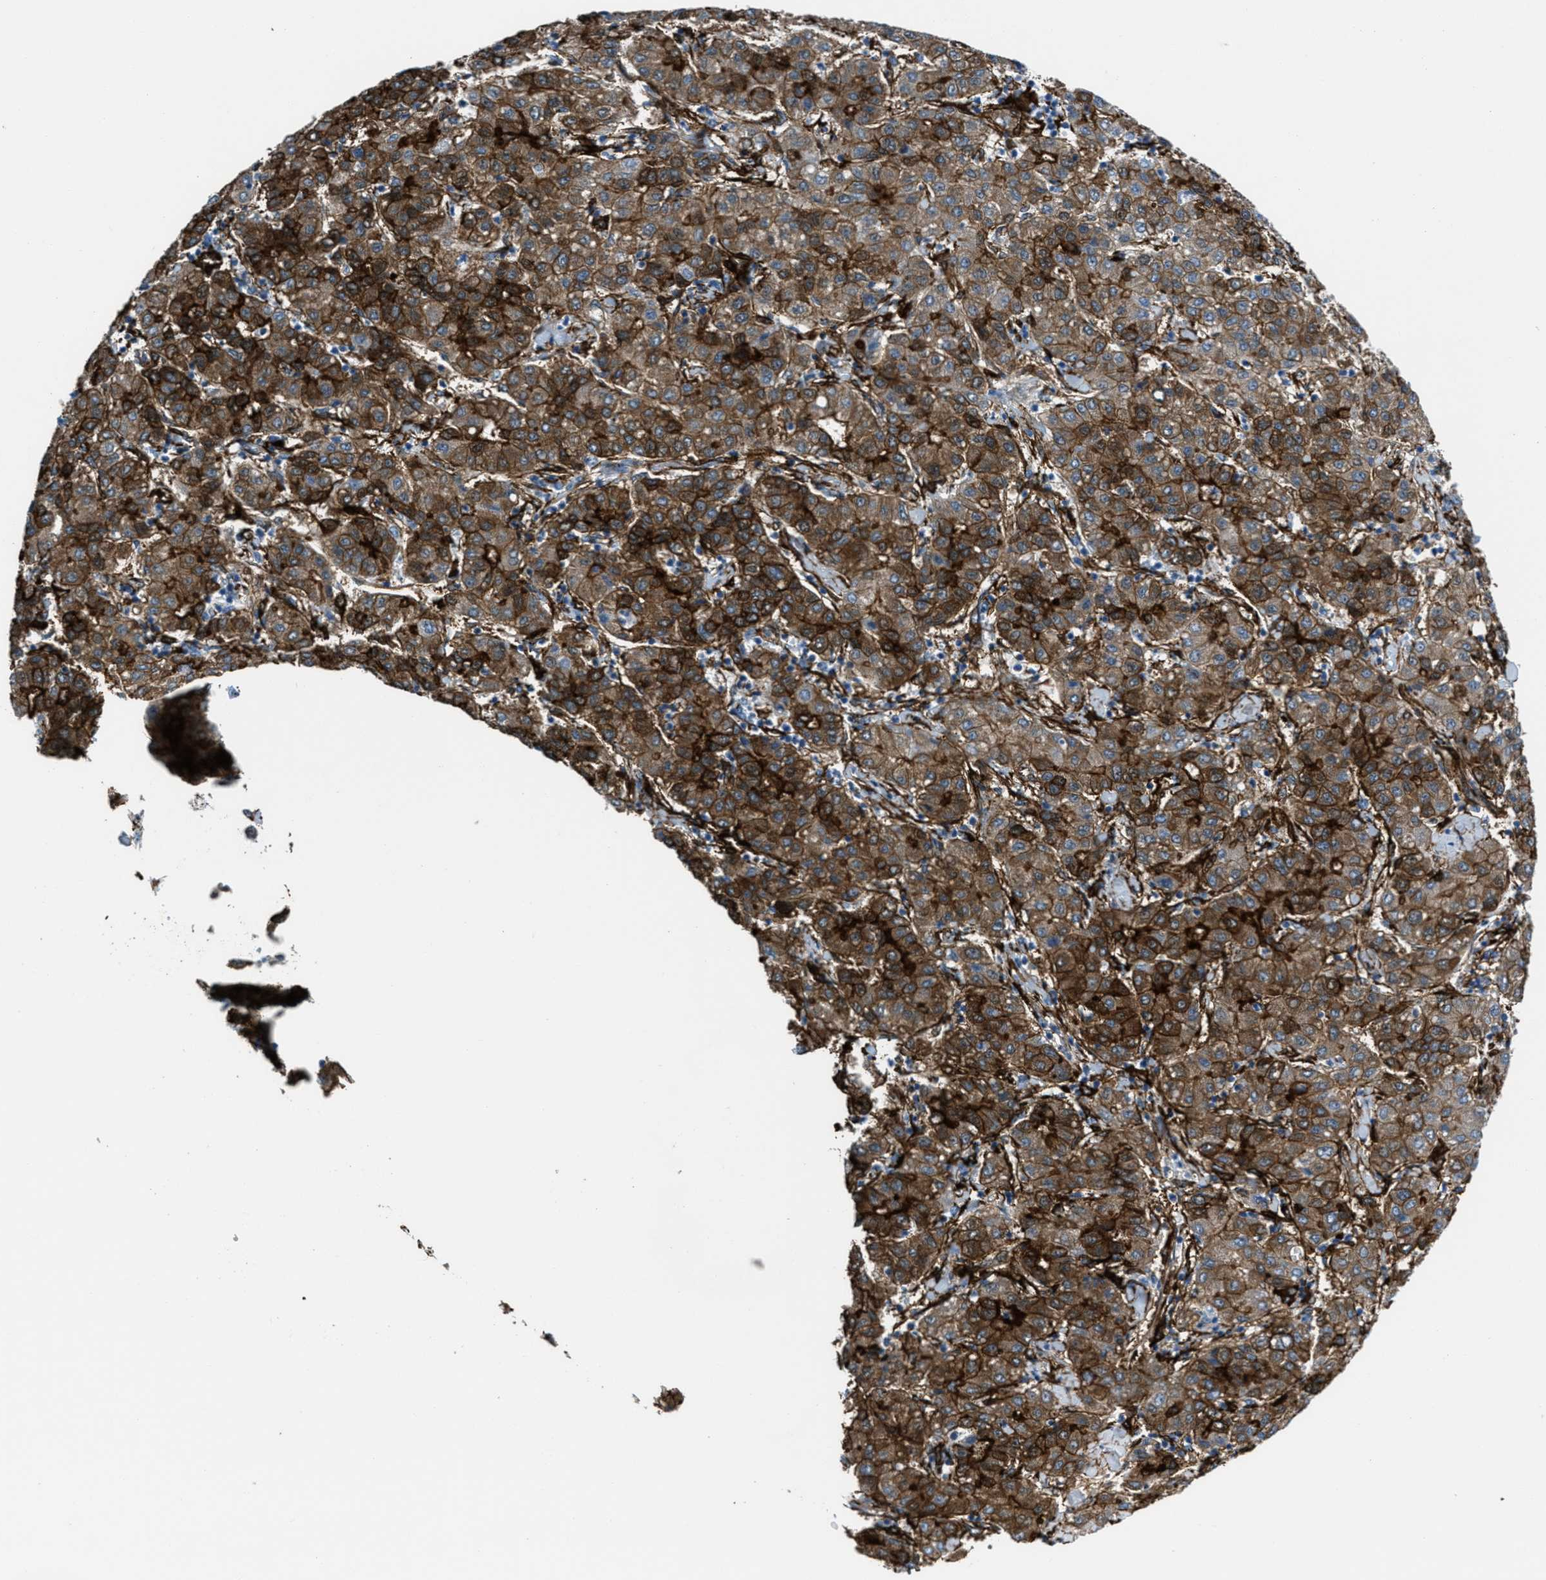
{"staining": {"intensity": "strong", "quantity": ">75%", "location": "cytoplasmic/membranous"}, "tissue": "liver cancer", "cell_type": "Tumor cells", "image_type": "cancer", "snomed": [{"axis": "morphology", "description": "Carcinoma, Hepatocellular, NOS"}, {"axis": "topography", "description": "Liver"}], "caption": "A high amount of strong cytoplasmic/membranous expression is present in approximately >75% of tumor cells in liver hepatocellular carcinoma tissue.", "gene": "CALD1", "patient": {"sex": "male", "age": 65}}